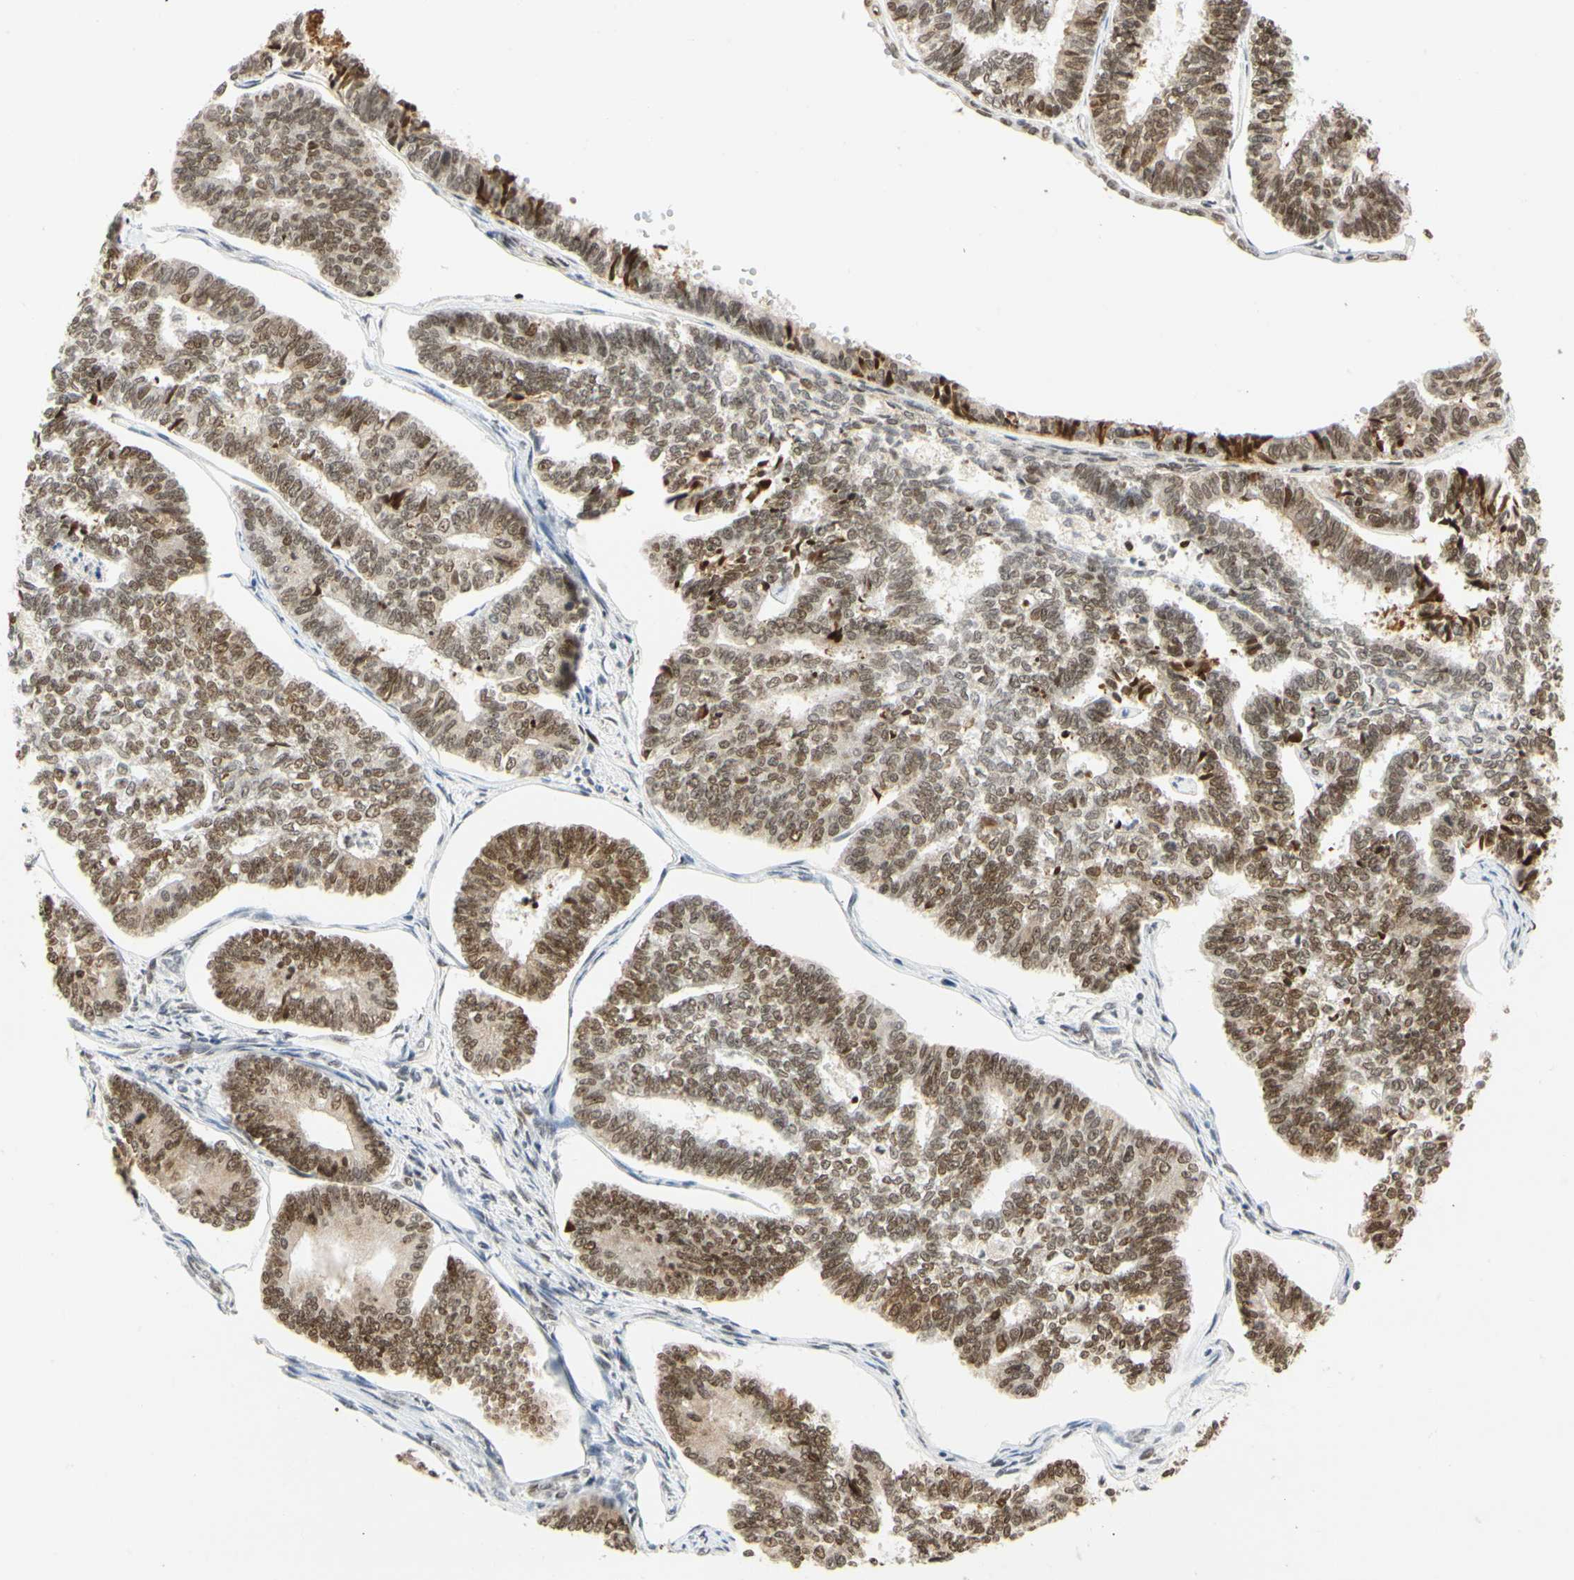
{"staining": {"intensity": "moderate", "quantity": ">75%", "location": "nuclear"}, "tissue": "endometrial cancer", "cell_type": "Tumor cells", "image_type": "cancer", "snomed": [{"axis": "morphology", "description": "Adenocarcinoma, NOS"}, {"axis": "topography", "description": "Endometrium"}], "caption": "Protein expression analysis of human adenocarcinoma (endometrial) reveals moderate nuclear expression in about >75% of tumor cells.", "gene": "ZSCAN16", "patient": {"sex": "female", "age": 70}}